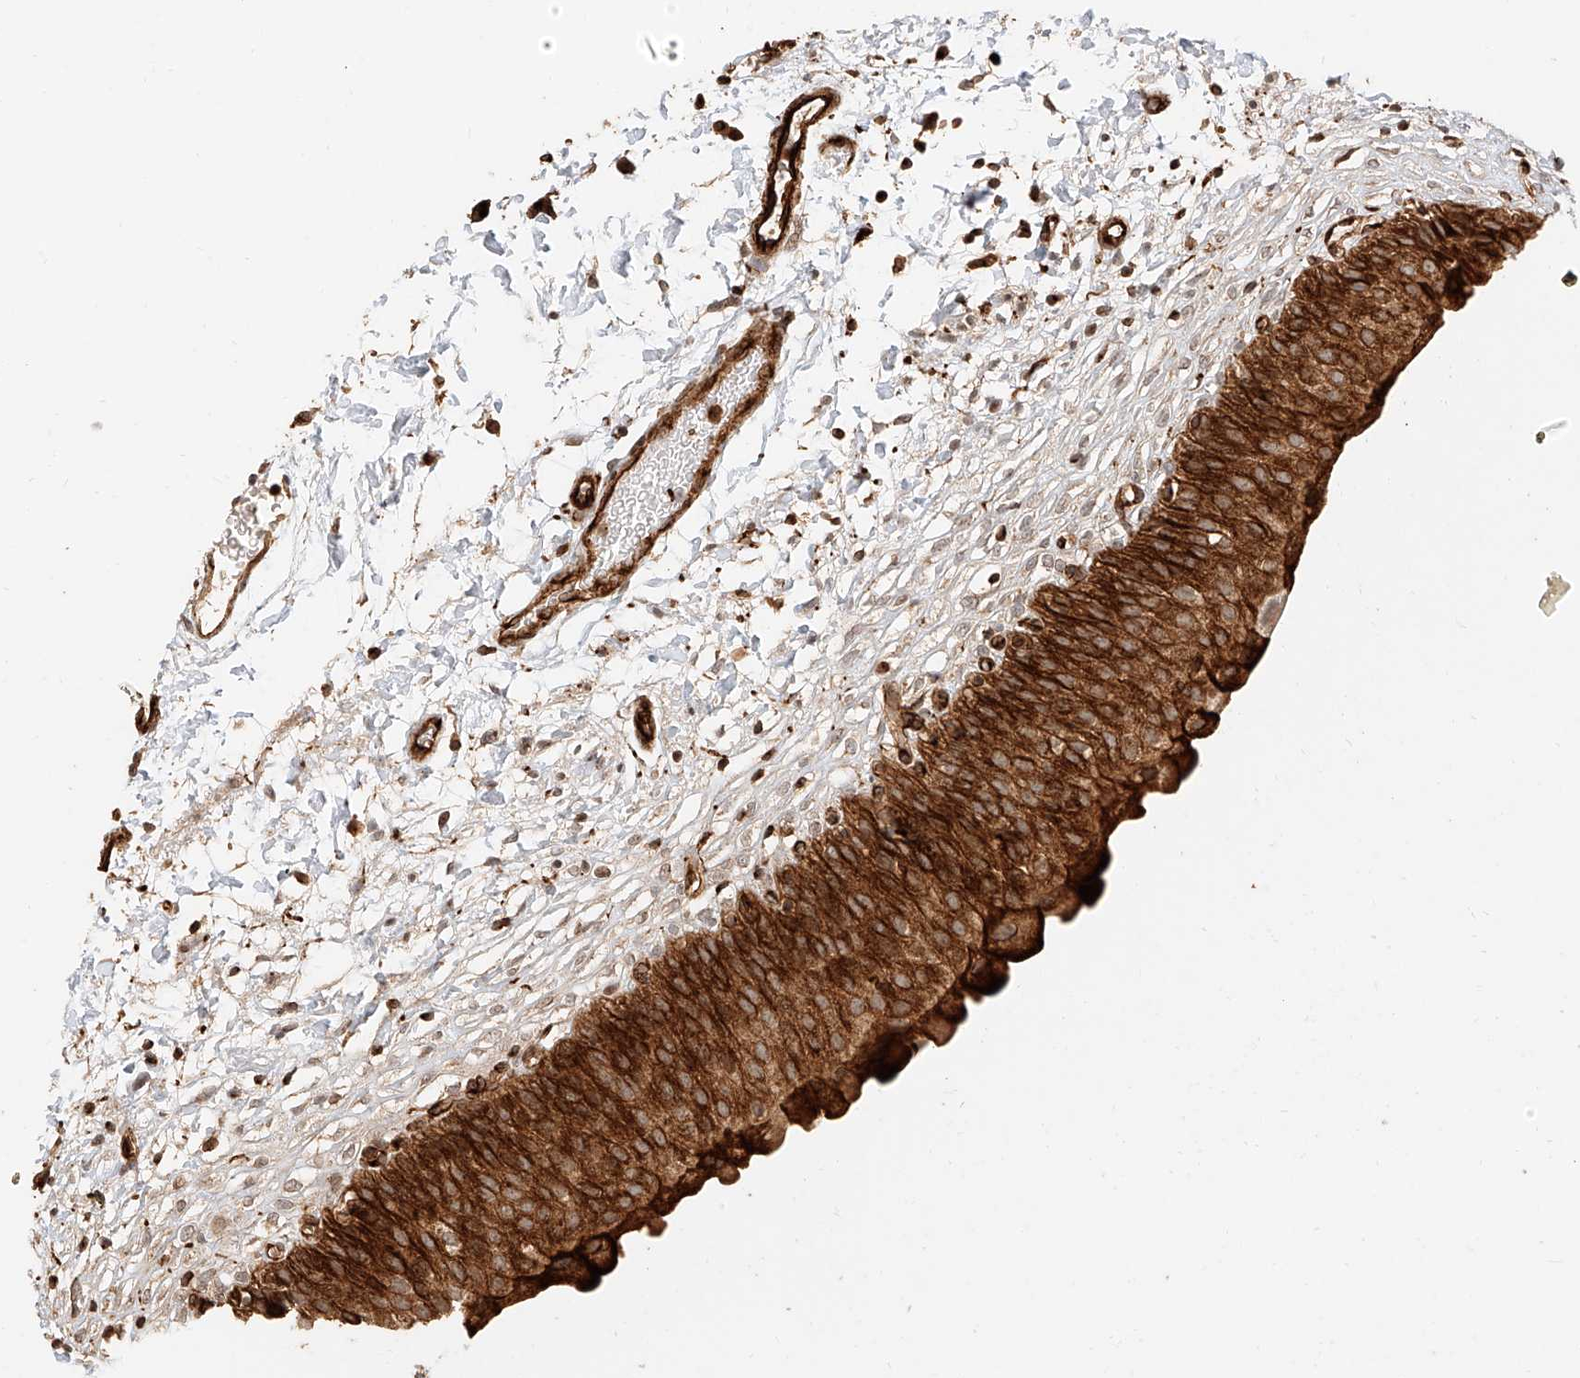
{"staining": {"intensity": "strong", "quantity": ">75%", "location": "cytoplasmic/membranous"}, "tissue": "urinary bladder", "cell_type": "Urothelial cells", "image_type": "normal", "snomed": [{"axis": "morphology", "description": "Normal tissue, NOS"}, {"axis": "topography", "description": "Urinary bladder"}], "caption": "Urinary bladder stained with DAB (3,3'-diaminobenzidine) IHC displays high levels of strong cytoplasmic/membranous expression in approximately >75% of urothelial cells.", "gene": "NAP1L1", "patient": {"sex": "male", "age": 55}}